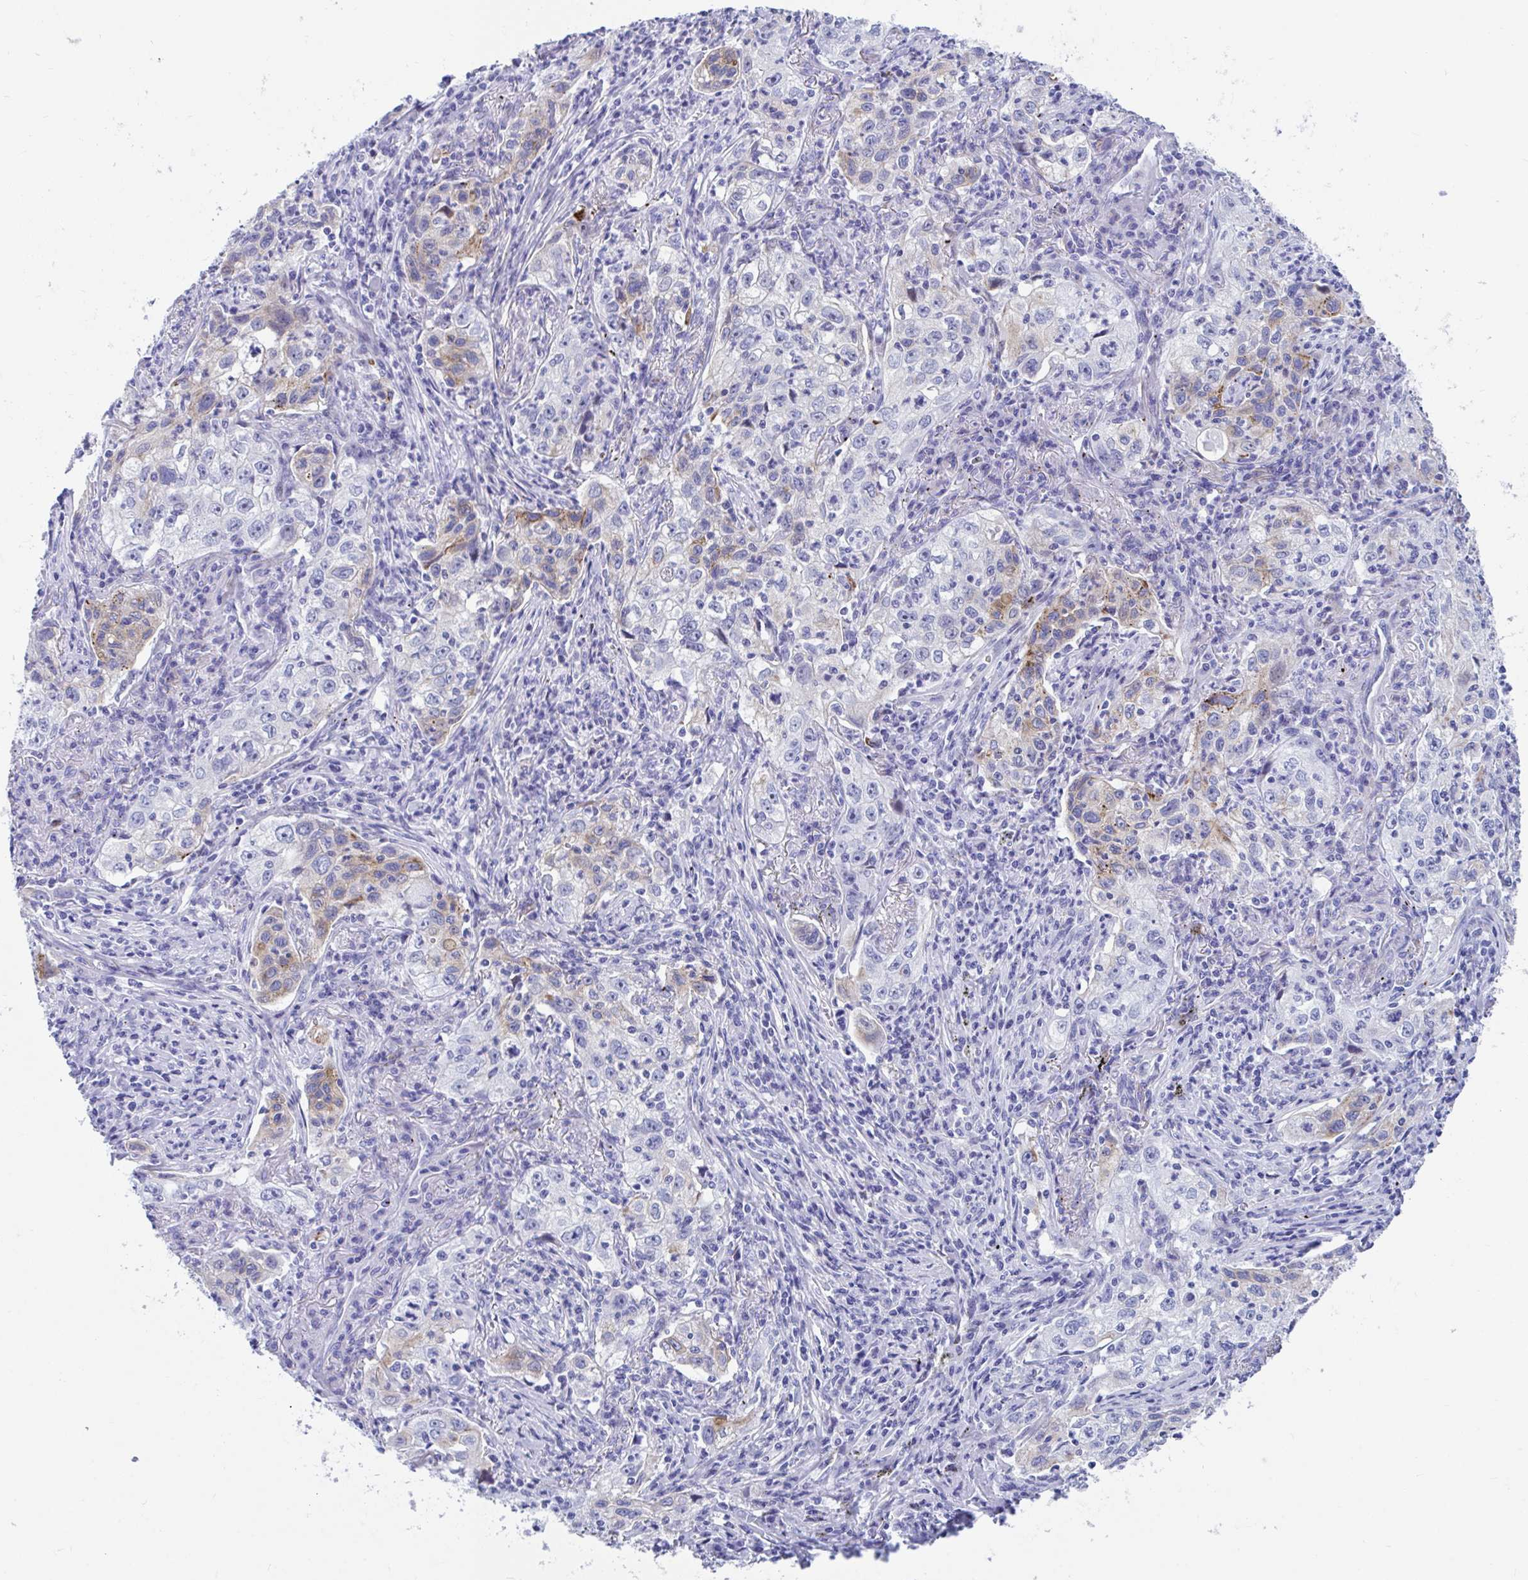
{"staining": {"intensity": "moderate", "quantity": "<25%", "location": "cytoplasmic/membranous"}, "tissue": "lung cancer", "cell_type": "Tumor cells", "image_type": "cancer", "snomed": [{"axis": "morphology", "description": "Squamous cell carcinoma, NOS"}, {"axis": "topography", "description": "Lung"}], "caption": "The image reveals immunohistochemical staining of squamous cell carcinoma (lung). There is moderate cytoplasmic/membranous positivity is present in about <25% of tumor cells.", "gene": "TTC30B", "patient": {"sex": "male", "age": 71}}